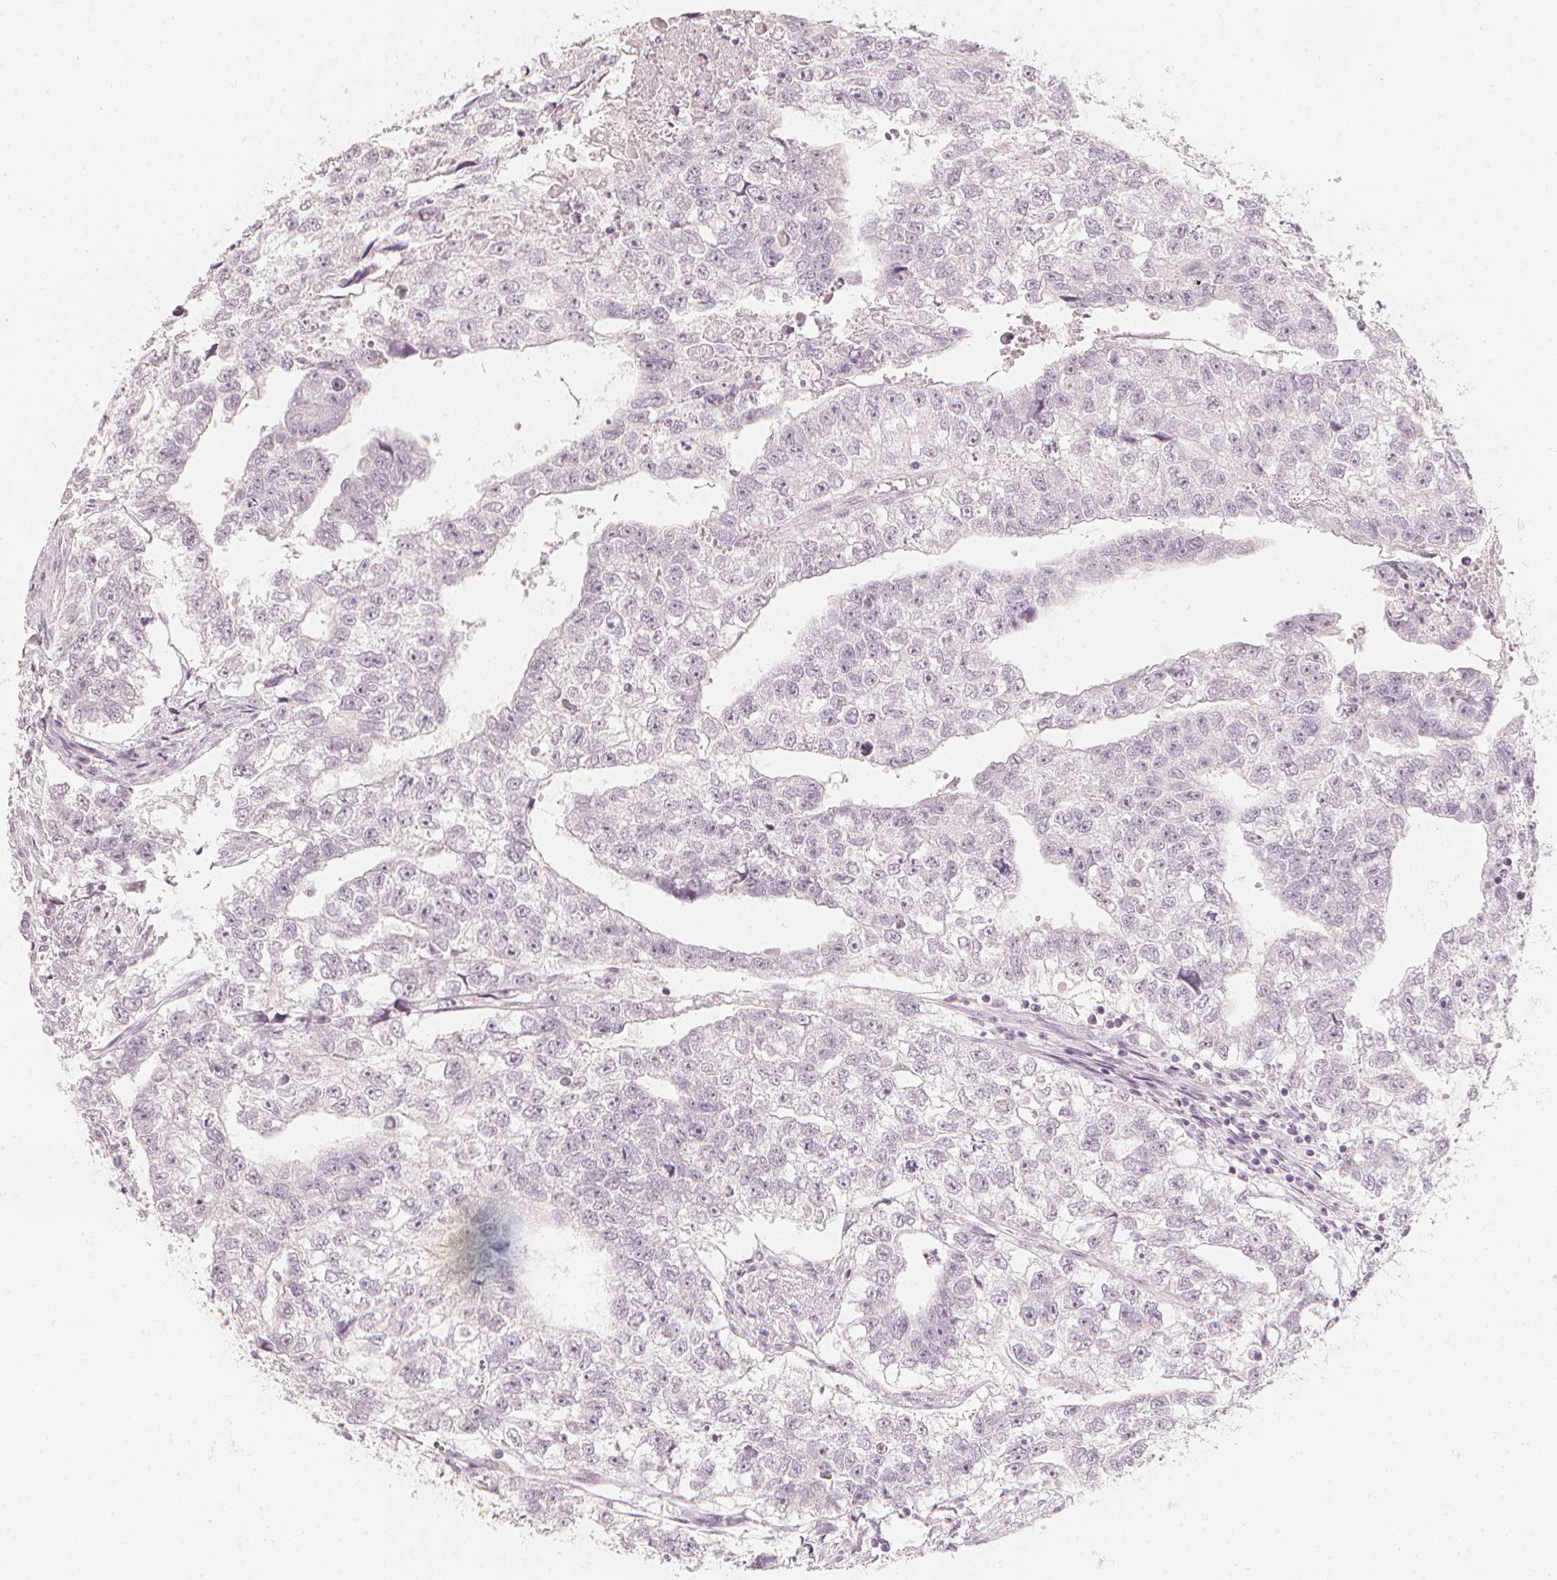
{"staining": {"intensity": "negative", "quantity": "none", "location": "none"}, "tissue": "testis cancer", "cell_type": "Tumor cells", "image_type": "cancer", "snomed": [{"axis": "morphology", "description": "Carcinoma, Embryonal, NOS"}, {"axis": "morphology", "description": "Teratoma, malignant, NOS"}, {"axis": "topography", "description": "Testis"}], "caption": "DAB immunohistochemical staining of human embryonal carcinoma (testis) displays no significant positivity in tumor cells.", "gene": "CALB1", "patient": {"sex": "male", "age": 44}}